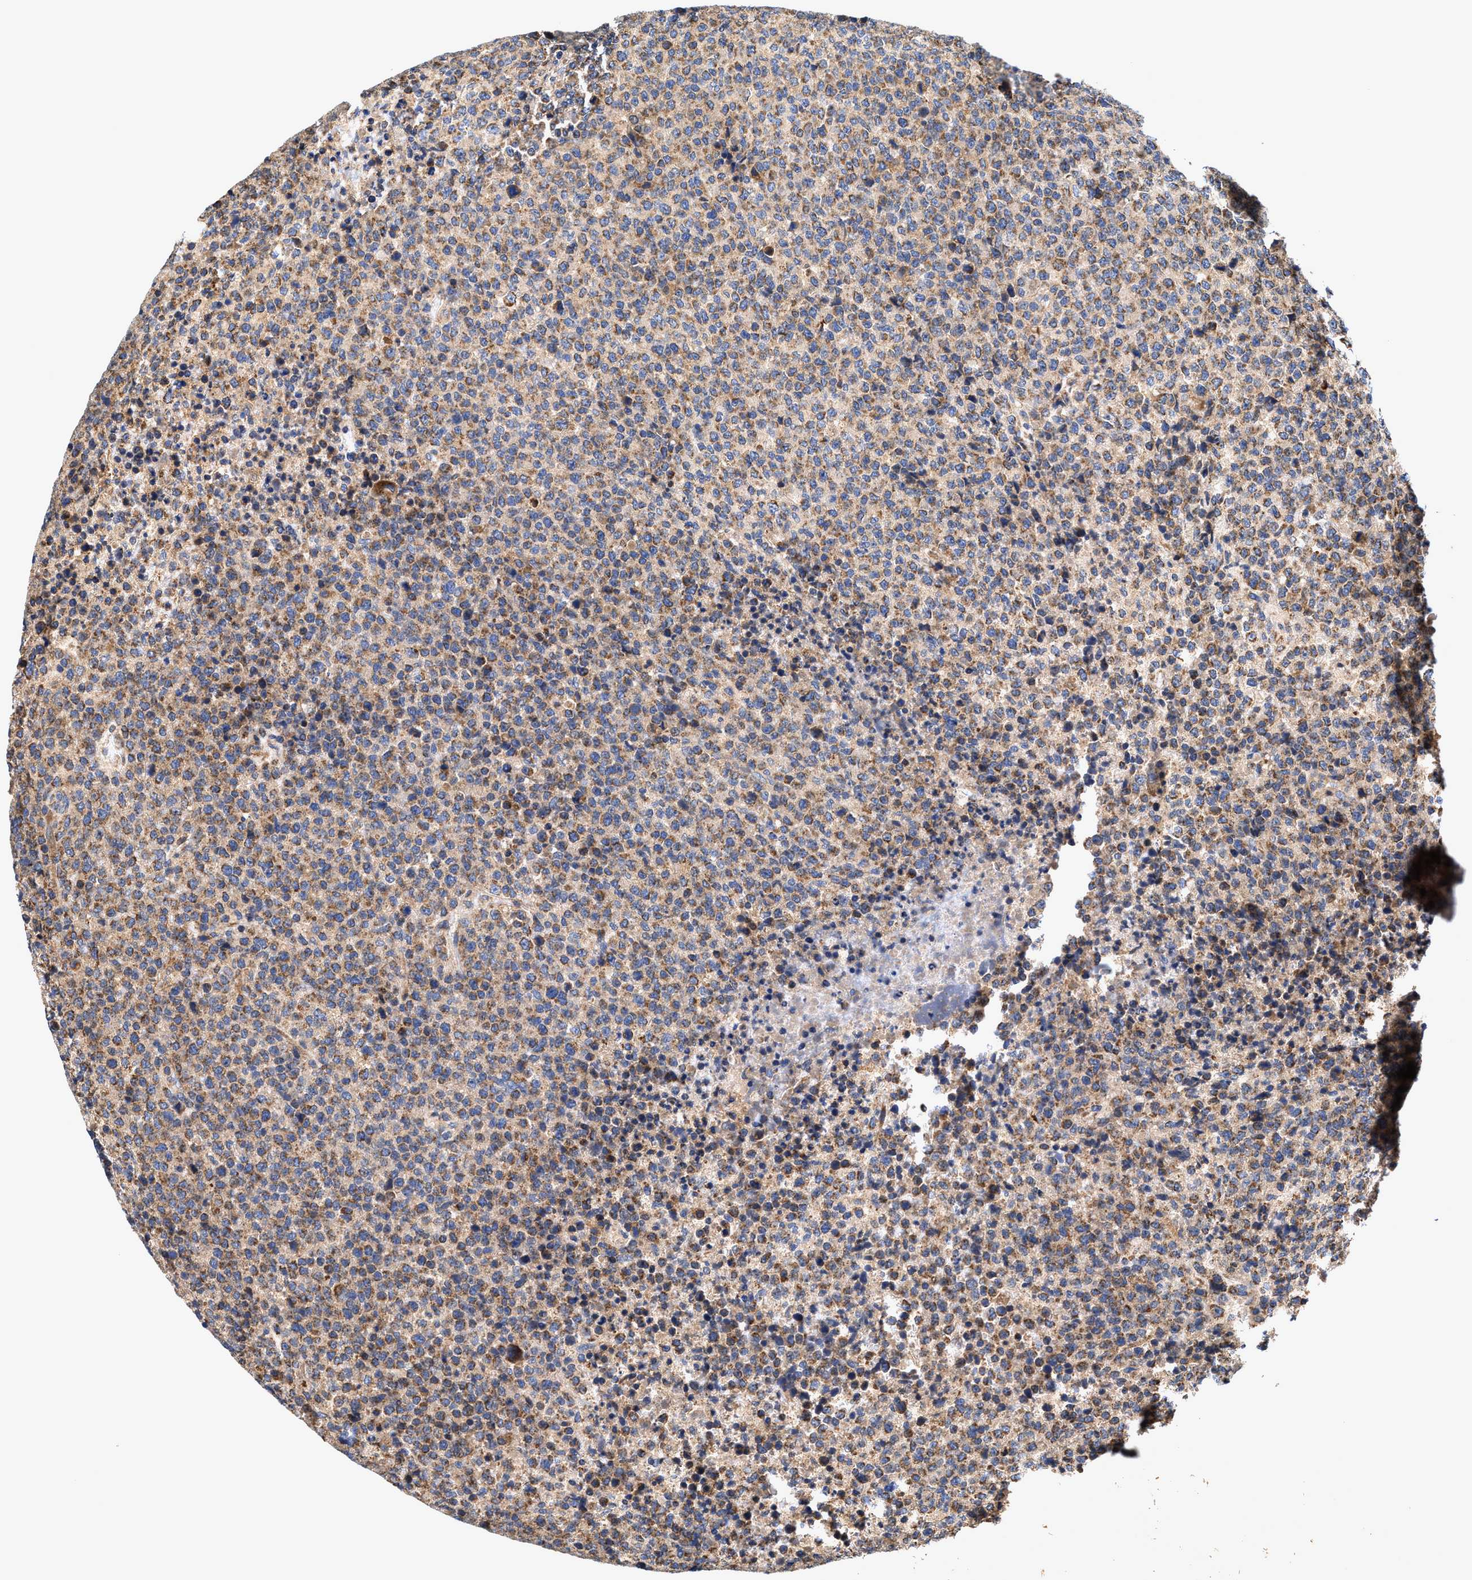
{"staining": {"intensity": "moderate", "quantity": ">75%", "location": "cytoplasmic/membranous"}, "tissue": "lymphoma", "cell_type": "Tumor cells", "image_type": "cancer", "snomed": [{"axis": "morphology", "description": "Malignant lymphoma, non-Hodgkin's type, High grade"}, {"axis": "topography", "description": "Lymph node"}], "caption": "DAB (3,3'-diaminobenzidine) immunohistochemical staining of human lymphoma shows moderate cytoplasmic/membranous protein positivity in approximately >75% of tumor cells.", "gene": "EFNA4", "patient": {"sex": "male", "age": 13}}